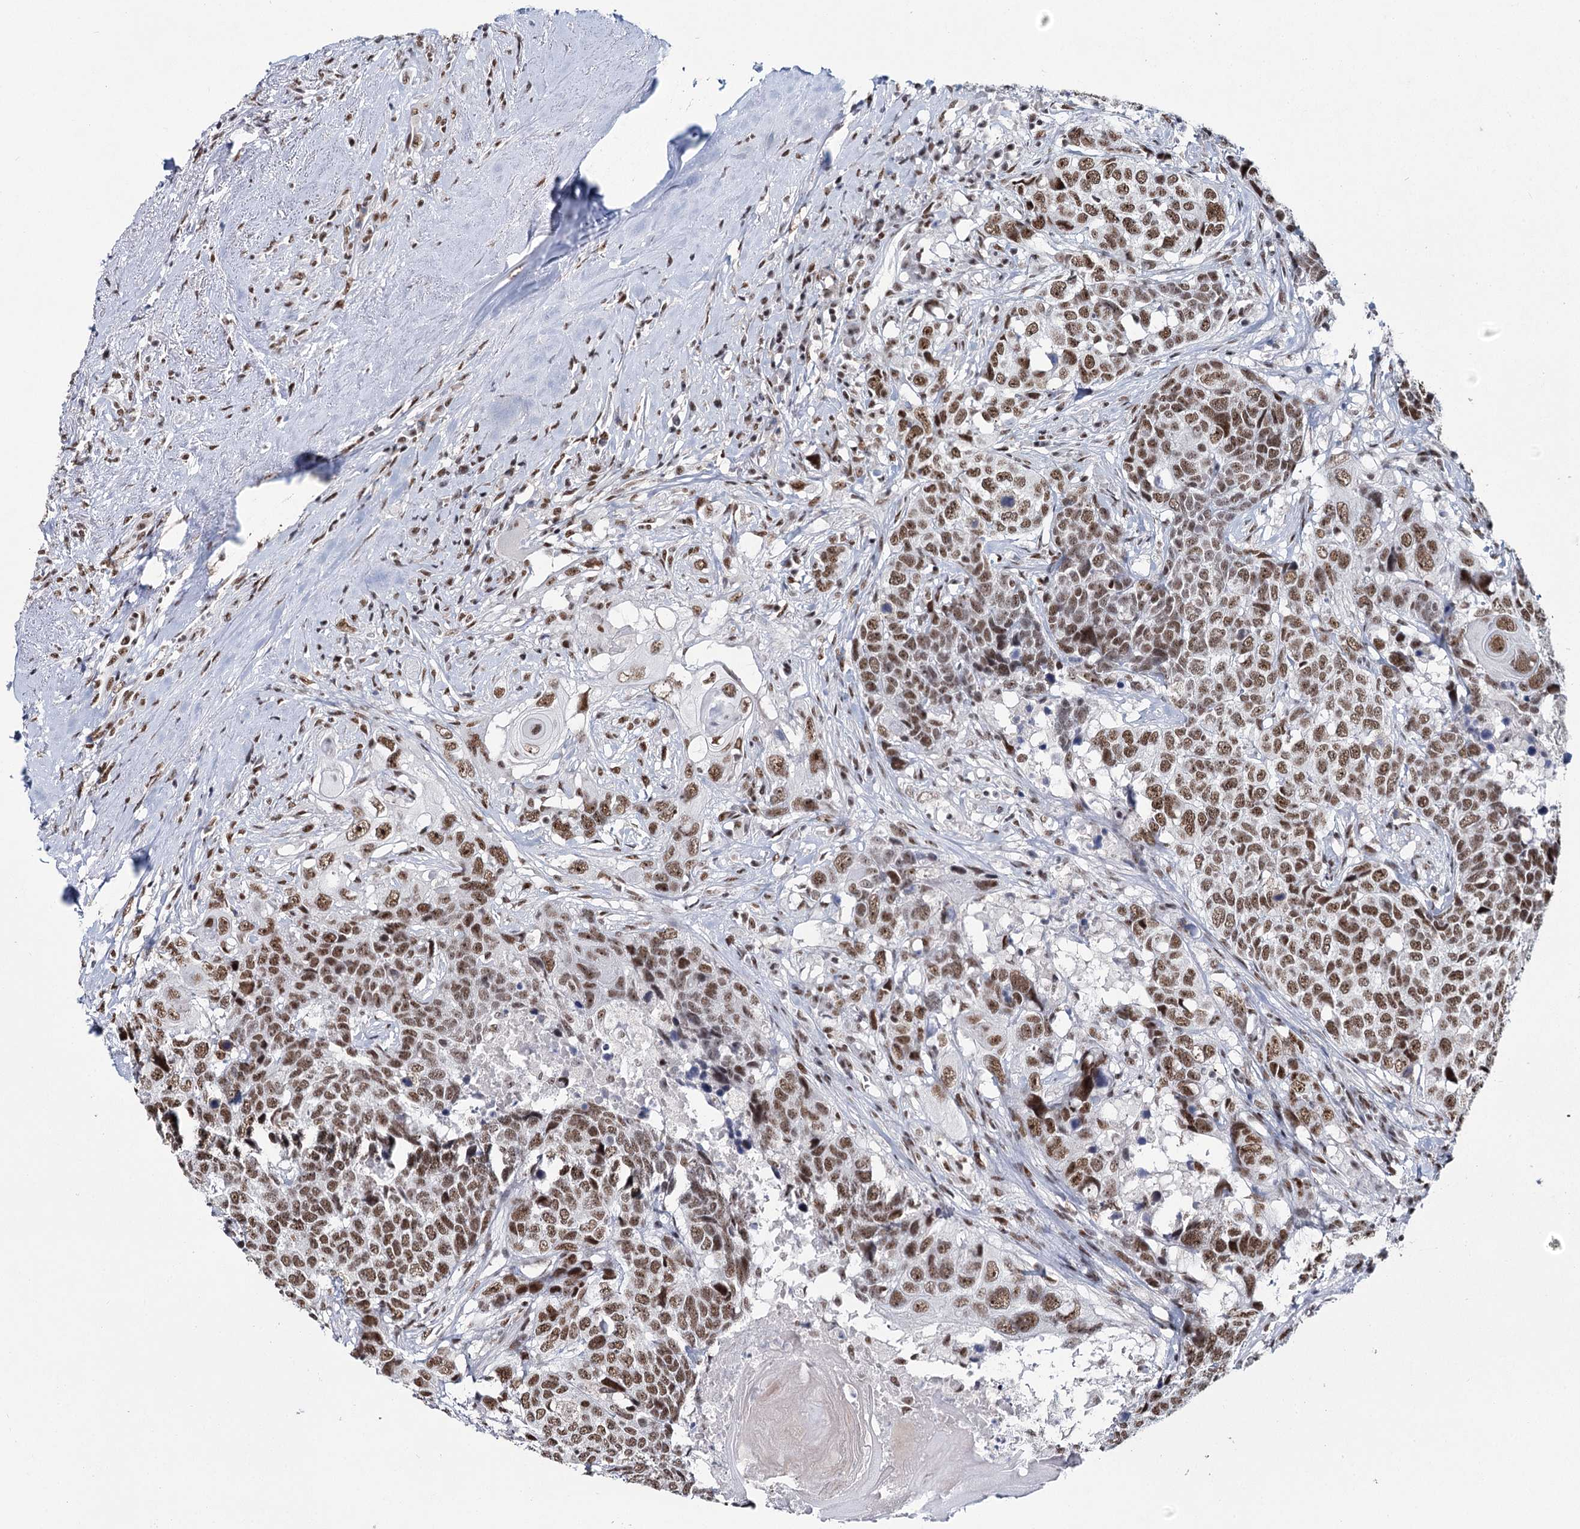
{"staining": {"intensity": "strong", "quantity": ">75%", "location": "nuclear"}, "tissue": "head and neck cancer", "cell_type": "Tumor cells", "image_type": "cancer", "snomed": [{"axis": "morphology", "description": "Squamous cell carcinoma, NOS"}, {"axis": "topography", "description": "Head-Neck"}], "caption": "Protein positivity by immunohistochemistry (IHC) displays strong nuclear expression in approximately >75% of tumor cells in head and neck squamous cell carcinoma. (brown staining indicates protein expression, while blue staining denotes nuclei).", "gene": "SCAF8", "patient": {"sex": "male", "age": 66}}